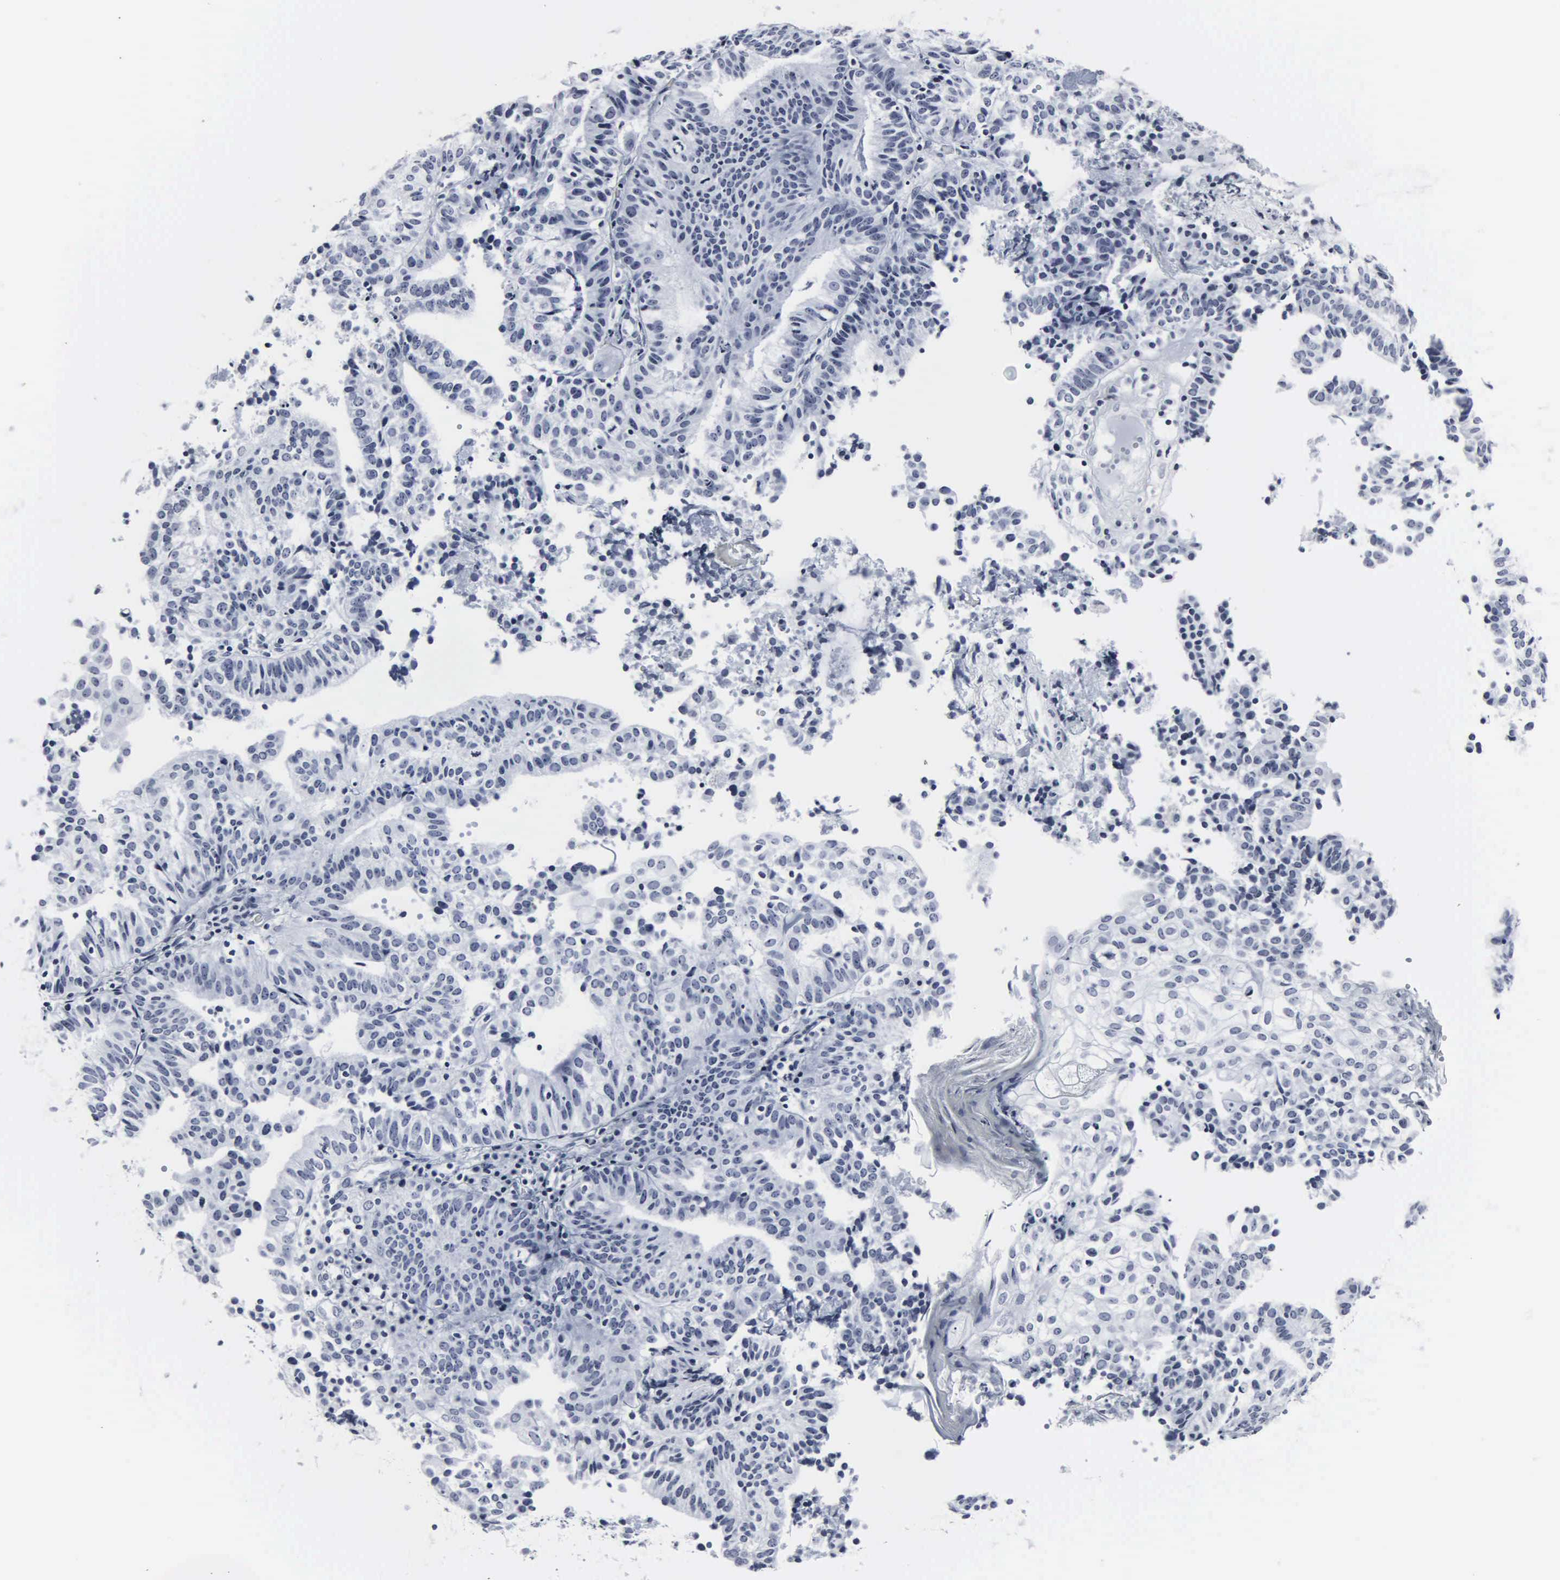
{"staining": {"intensity": "negative", "quantity": "none", "location": "none"}, "tissue": "cervical cancer", "cell_type": "Tumor cells", "image_type": "cancer", "snomed": [{"axis": "morphology", "description": "Adenocarcinoma, NOS"}, {"axis": "topography", "description": "Cervix"}], "caption": "An image of cervical cancer (adenocarcinoma) stained for a protein demonstrates no brown staining in tumor cells.", "gene": "DGCR2", "patient": {"sex": "female", "age": 60}}